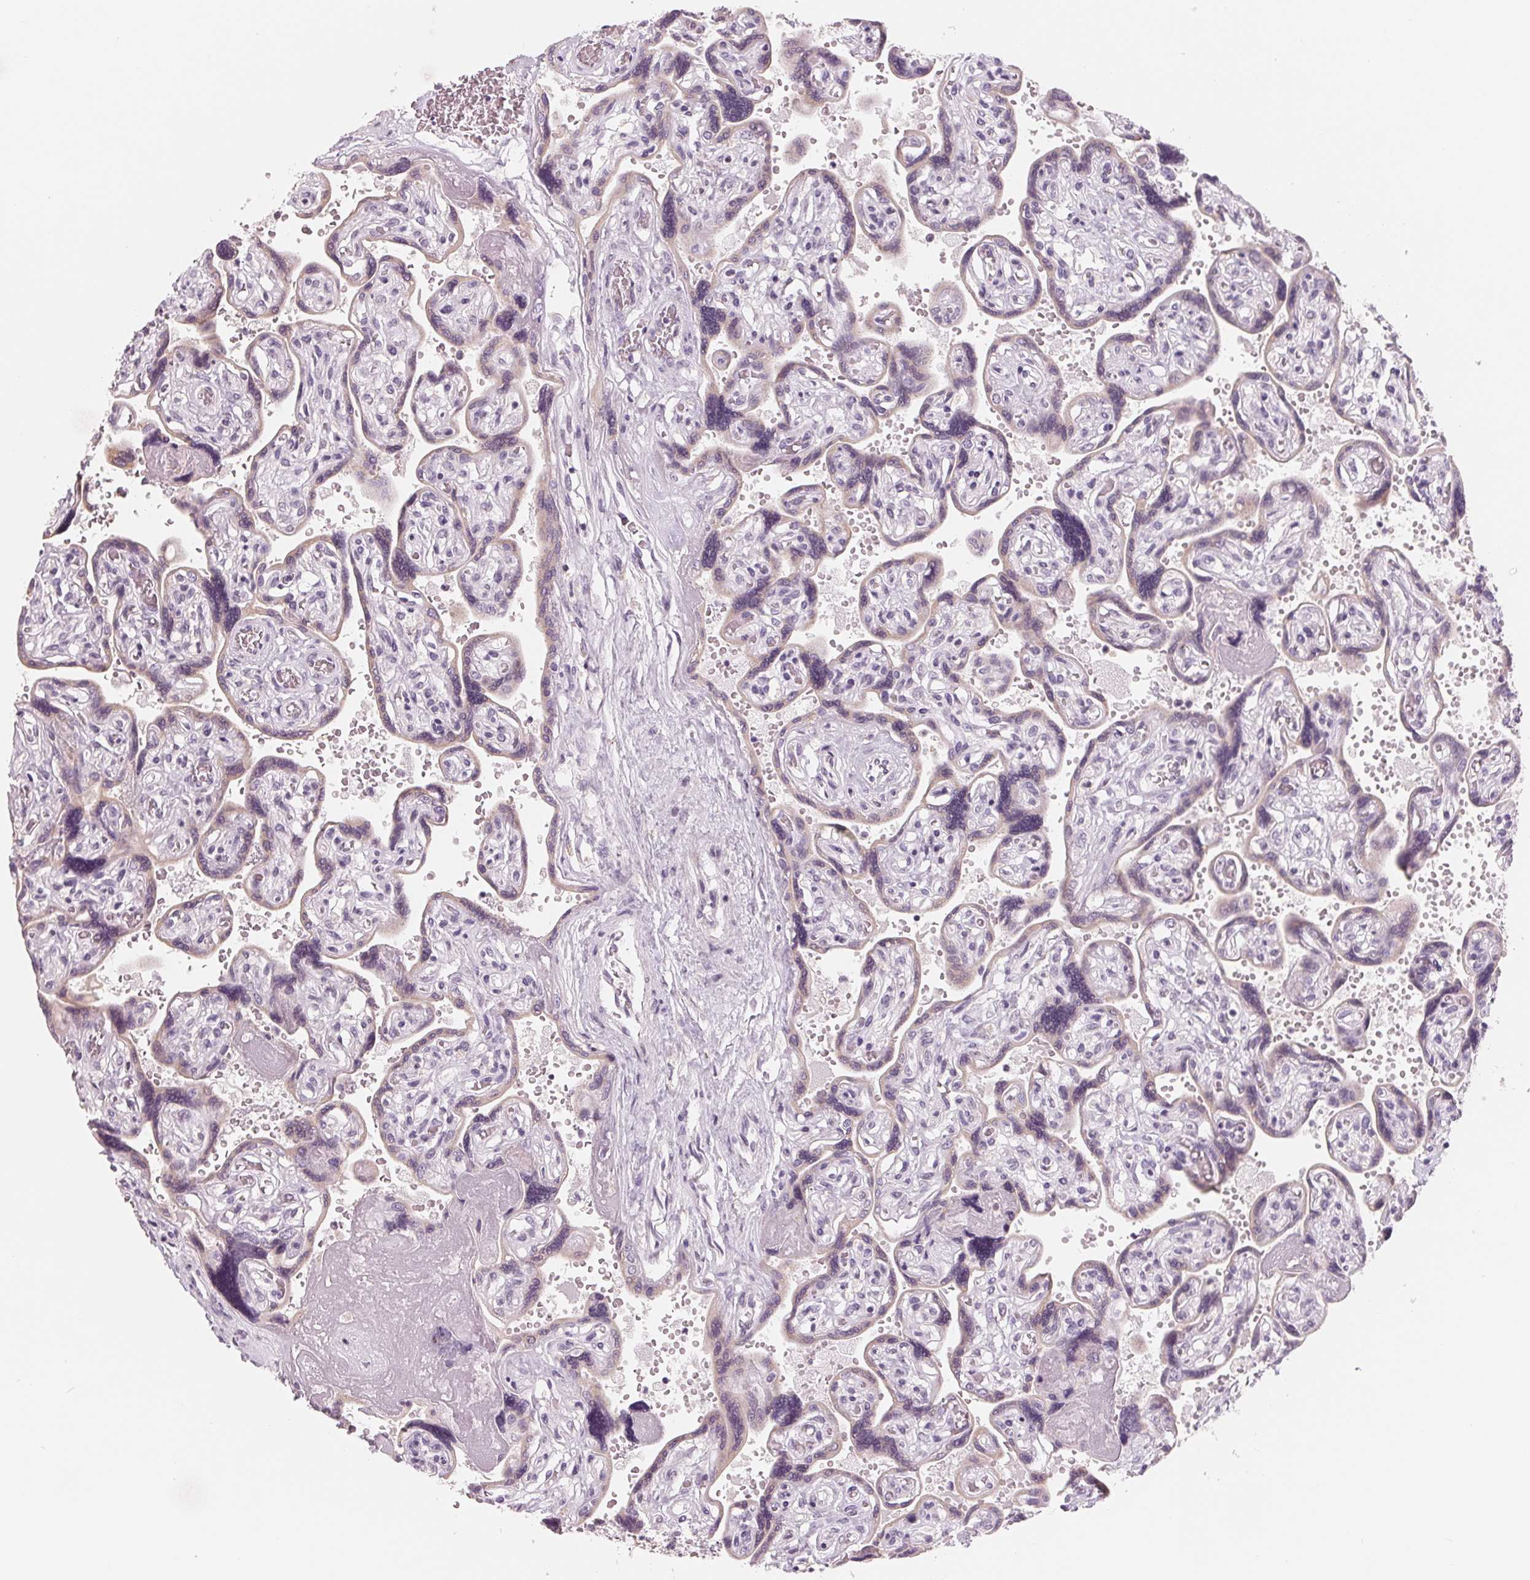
{"staining": {"intensity": "weak", "quantity": "25%-75%", "location": "cytoplasmic/membranous"}, "tissue": "placenta", "cell_type": "Decidual cells", "image_type": "normal", "snomed": [{"axis": "morphology", "description": "Normal tissue, NOS"}, {"axis": "topography", "description": "Placenta"}], "caption": "Benign placenta exhibits weak cytoplasmic/membranous positivity in approximately 25%-75% of decidual cells, visualized by immunohistochemistry.", "gene": "IL9R", "patient": {"sex": "female", "age": 32}}